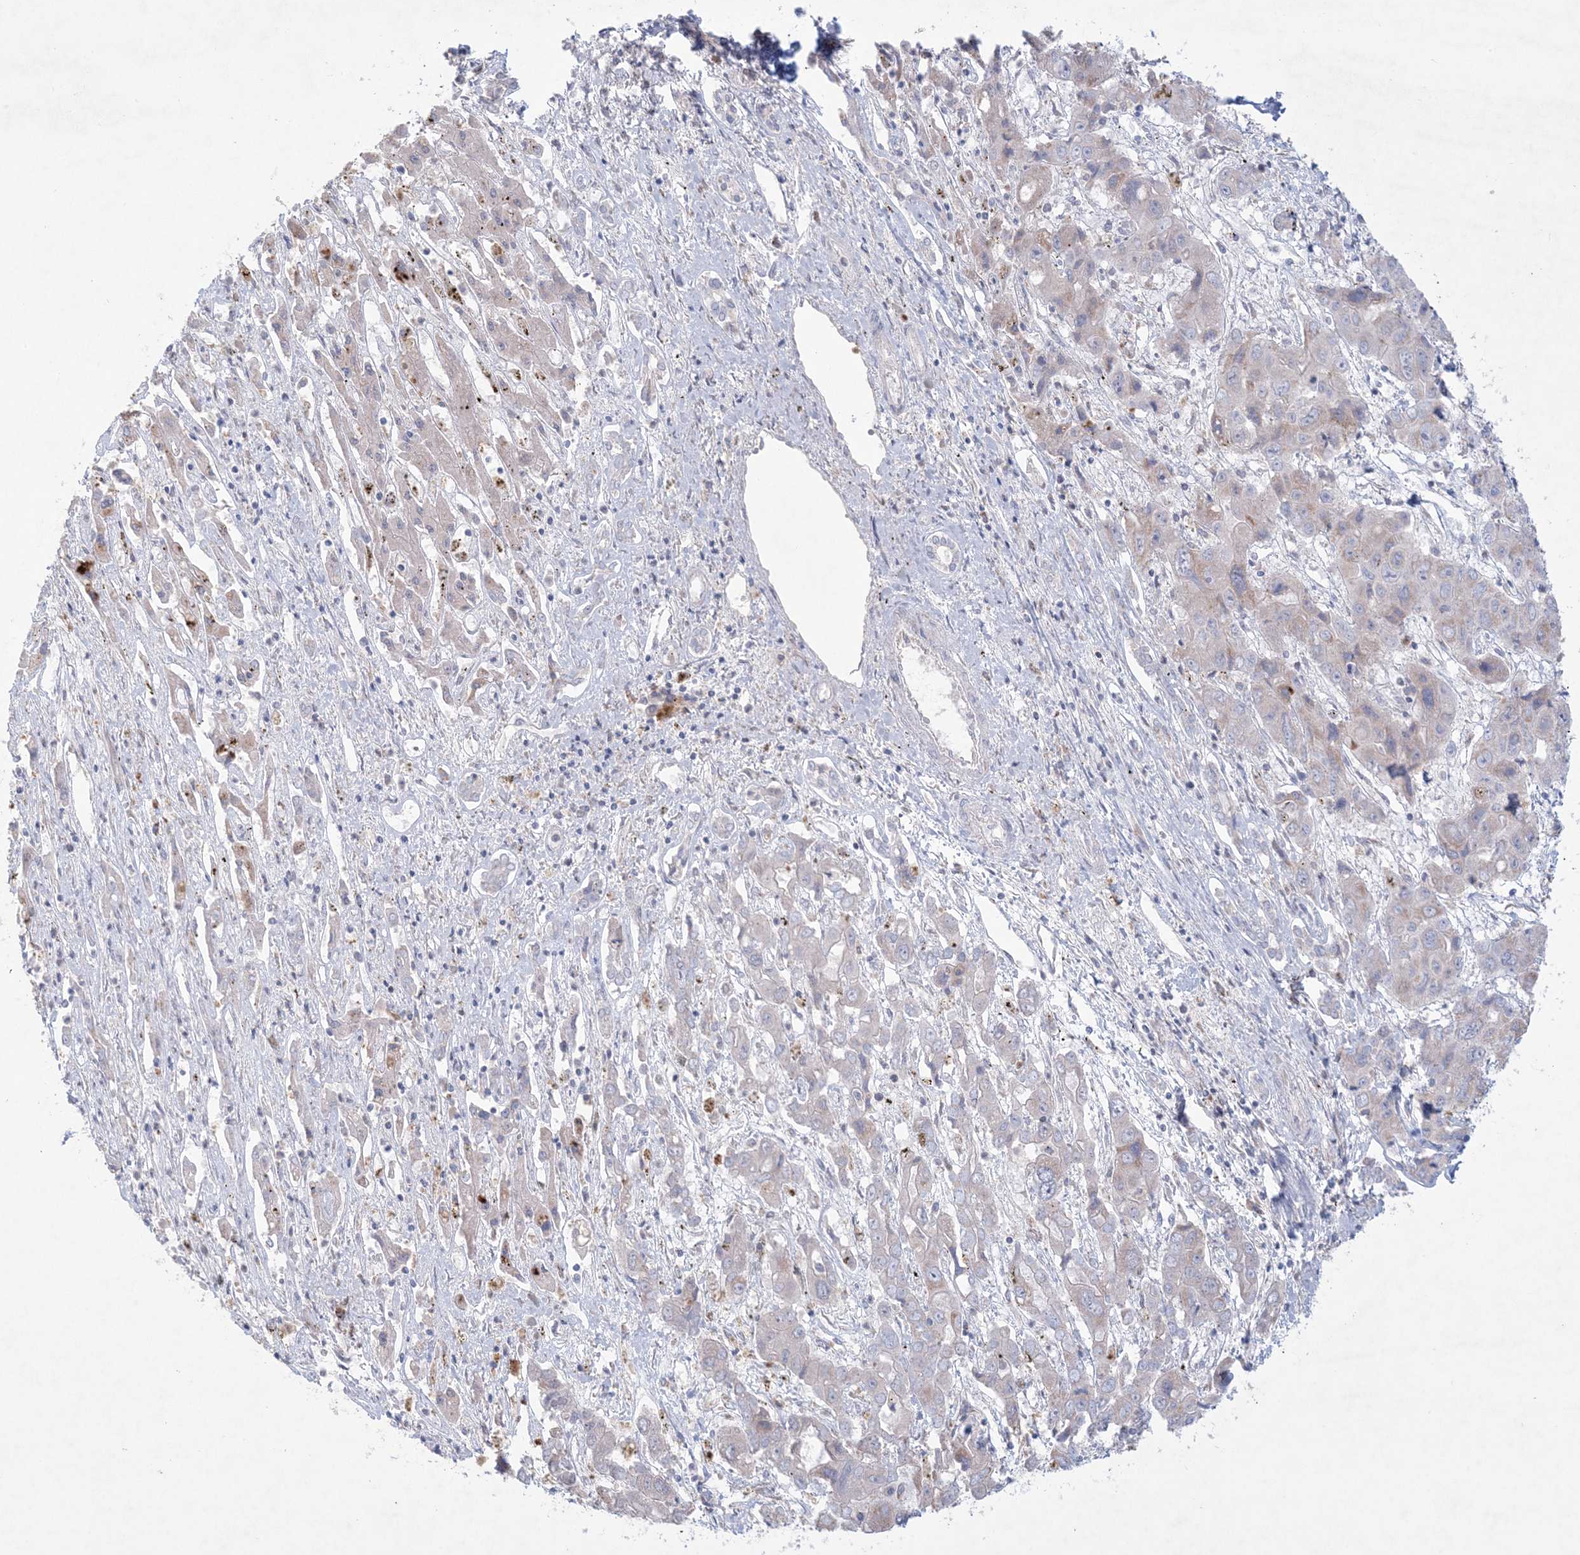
{"staining": {"intensity": "weak", "quantity": "<25%", "location": "cytoplasmic/membranous"}, "tissue": "liver cancer", "cell_type": "Tumor cells", "image_type": "cancer", "snomed": [{"axis": "morphology", "description": "Cholangiocarcinoma"}, {"axis": "topography", "description": "Liver"}], "caption": "This histopathology image is of liver cholangiocarcinoma stained with IHC to label a protein in brown with the nuclei are counter-stained blue. There is no expression in tumor cells. Nuclei are stained in blue.", "gene": "KCTD6", "patient": {"sex": "male", "age": 67}}